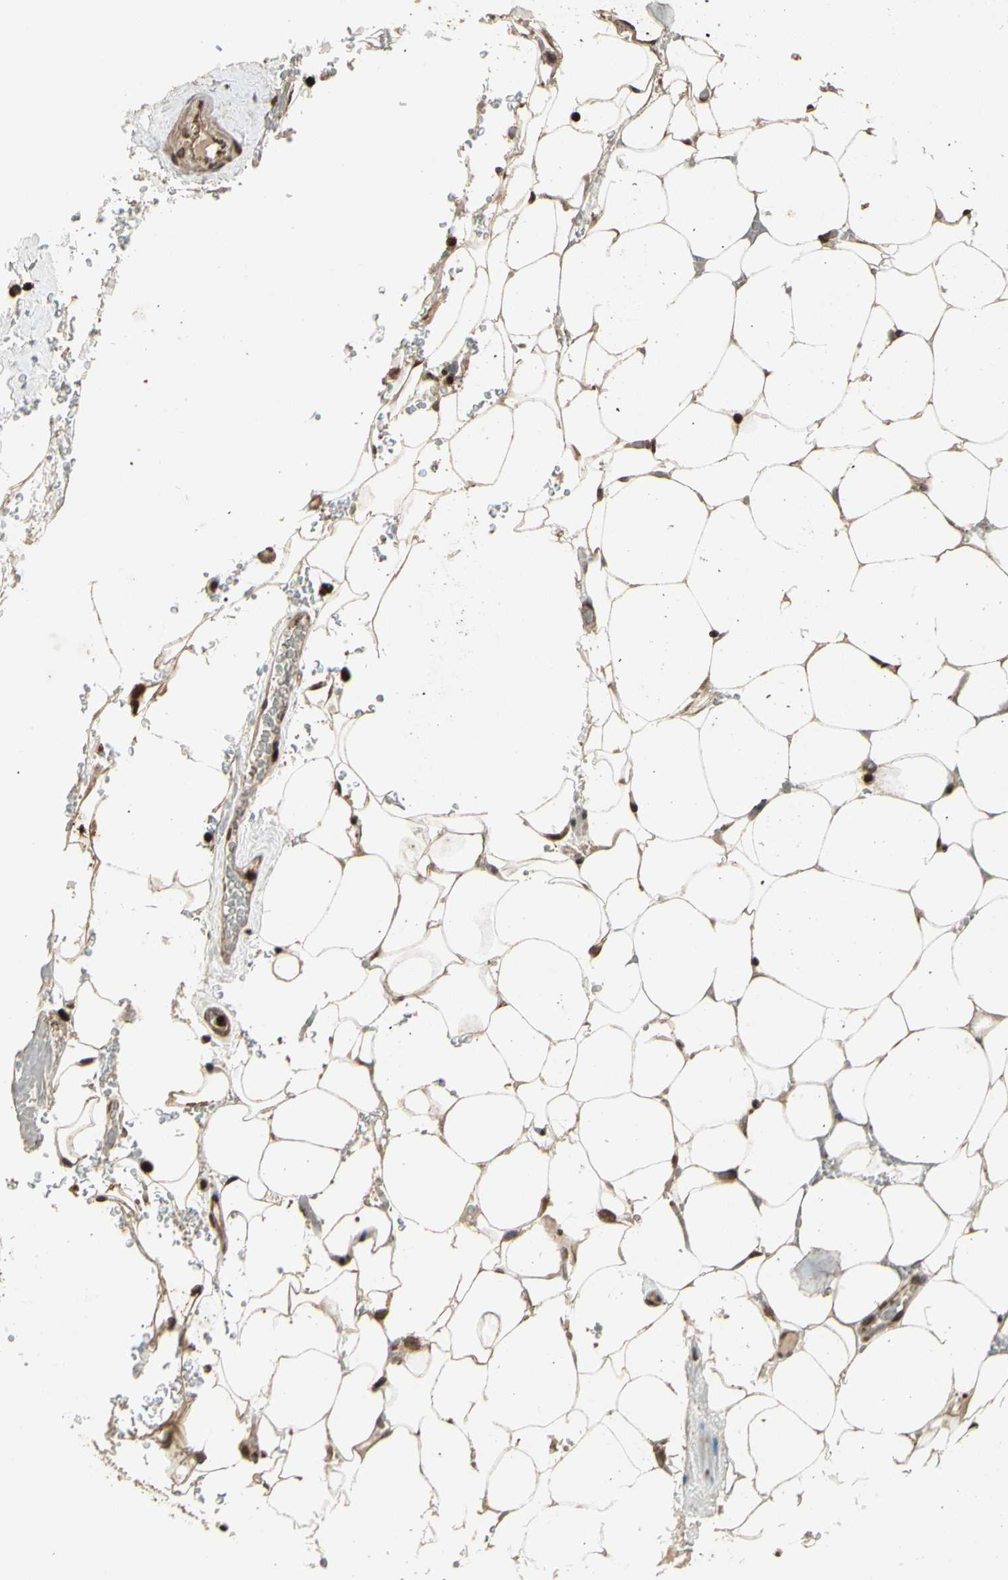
{"staining": {"intensity": "weak", "quantity": "25%-75%", "location": "cytoplasmic/membranous"}, "tissue": "adipose tissue", "cell_type": "Adipocytes", "image_type": "normal", "snomed": [{"axis": "morphology", "description": "Normal tissue, NOS"}, {"axis": "topography", "description": "Peripheral nerve tissue"}], "caption": "High-power microscopy captured an IHC photomicrograph of unremarkable adipose tissue, revealing weak cytoplasmic/membranous expression in approximately 25%-75% of adipocytes. Using DAB (brown) and hematoxylin (blue) stains, captured at high magnification using brightfield microscopy.", "gene": "GLRX", "patient": {"sex": "male", "age": 70}}